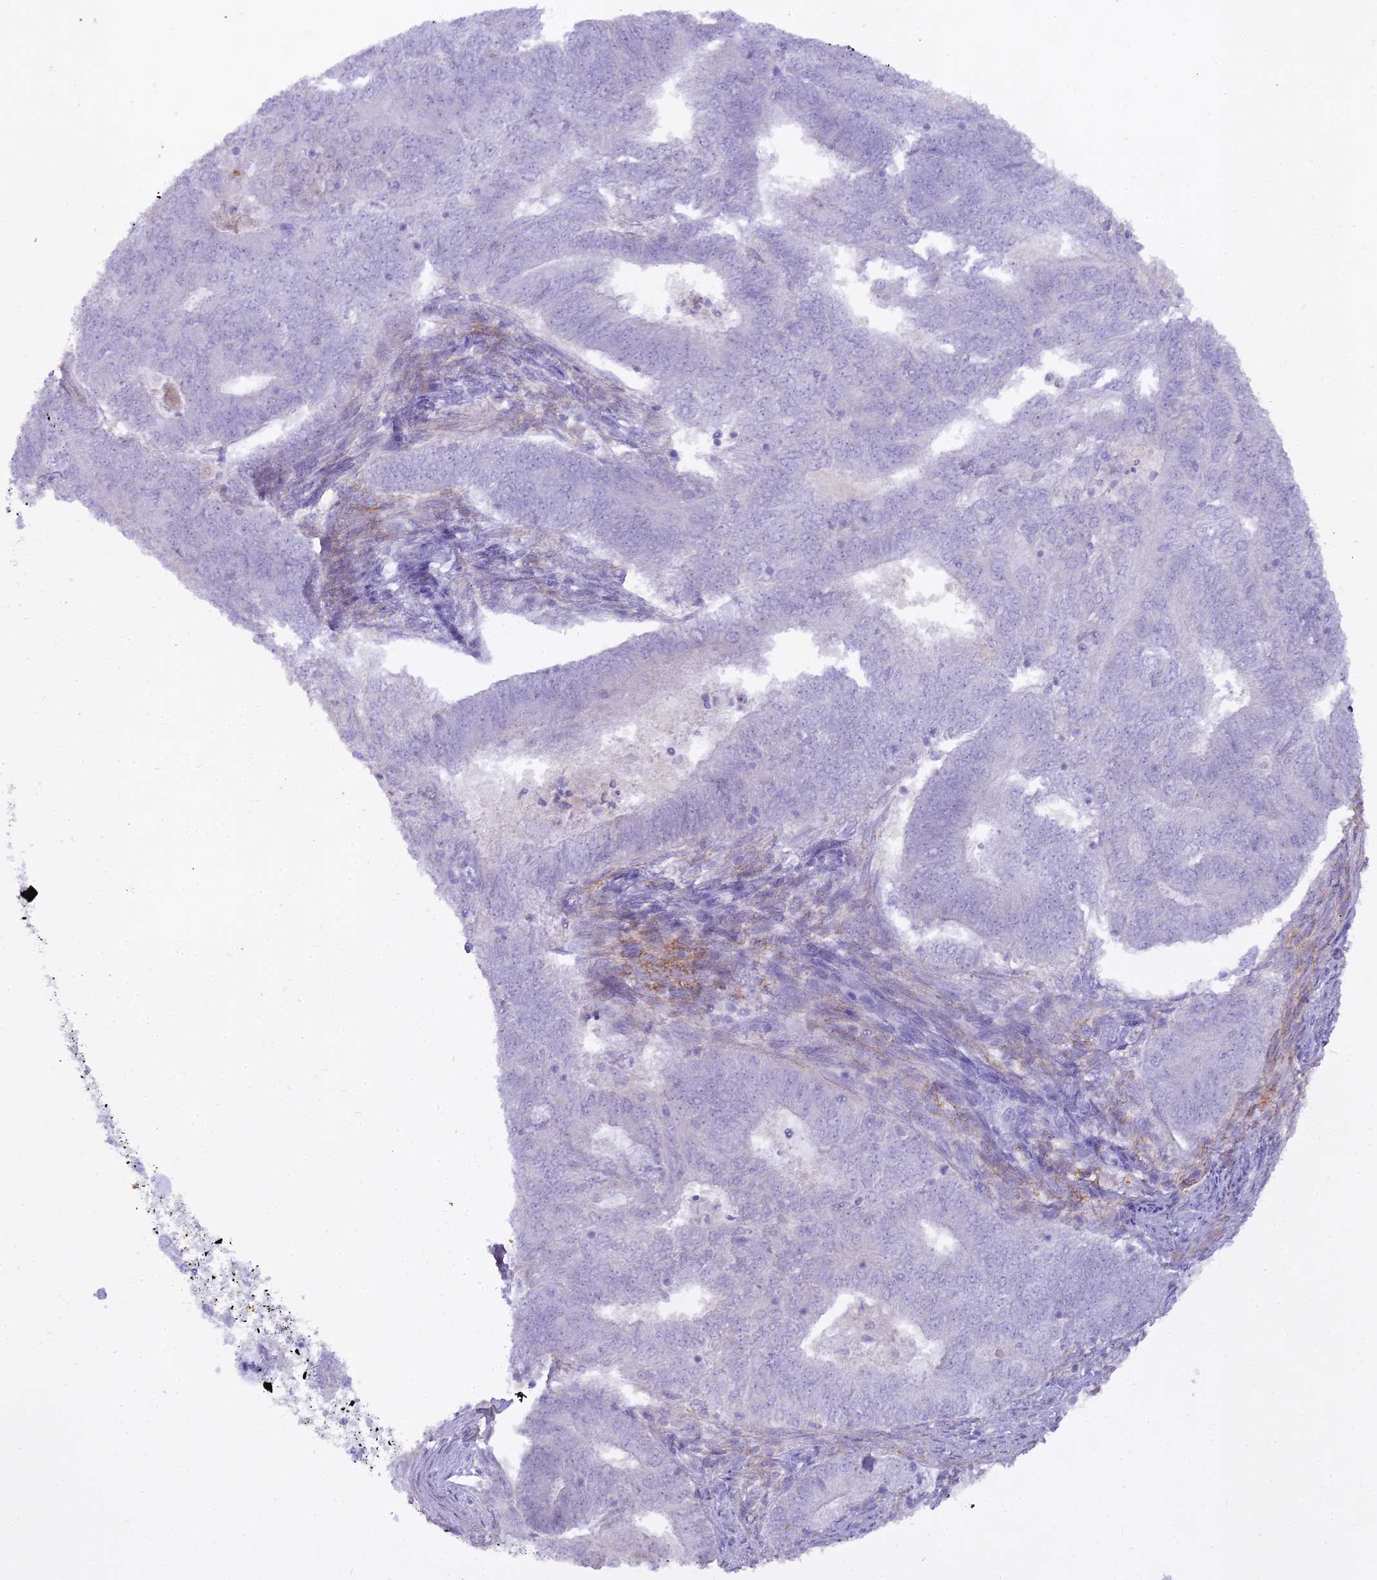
{"staining": {"intensity": "negative", "quantity": "none", "location": "none"}, "tissue": "endometrial cancer", "cell_type": "Tumor cells", "image_type": "cancer", "snomed": [{"axis": "morphology", "description": "Adenocarcinoma, NOS"}, {"axis": "topography", "description": "Endometrium"}], "caption": "Tumor cells show no significant protein expression in adenocarcinoma (endometrial).", "gene": "OSTN", "patient": {"sex": "female", "age": 62}}